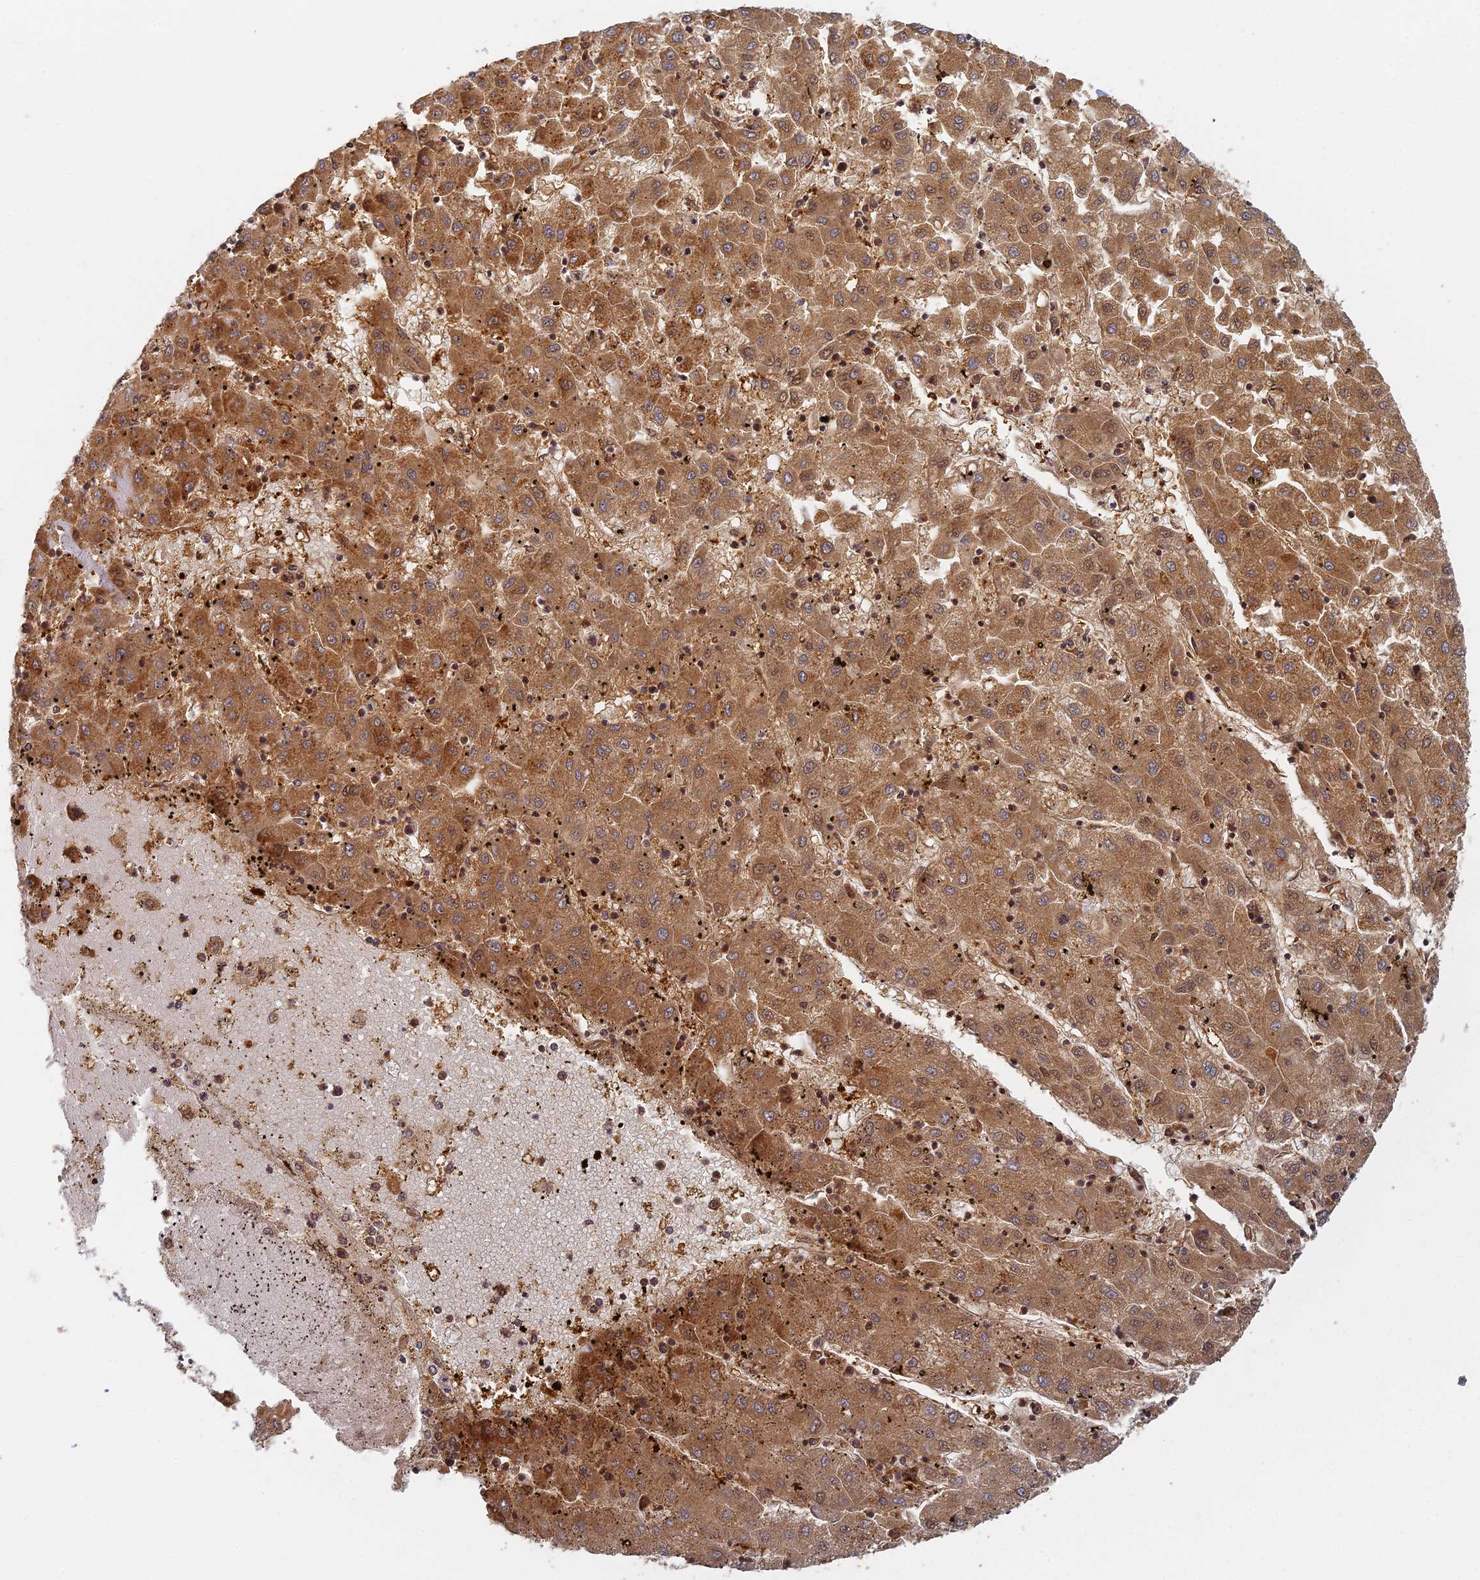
{"staining": {"intensity": "strong", "quantity": ">75%", "location": "cytoplasmic/membranous"}, "tissue": "liver cancer", "cell_type": "Tumor cells", "image_type": "cancer", "snomed": [{"axis": "morphology", "description": "Carcinoma, Hepatocellular, NOS"}, {"axis": "topography", "description": "Liver"}], "caption": "Immunohistochemical staining of human hepatocellular carcinoma (liver) exhibits high levels of strong cytoplasmic/membranous protein positivity in about >75% of tumor cells.", "gene": "INO80D", "patient": {"sex": "male", "age": 72}}